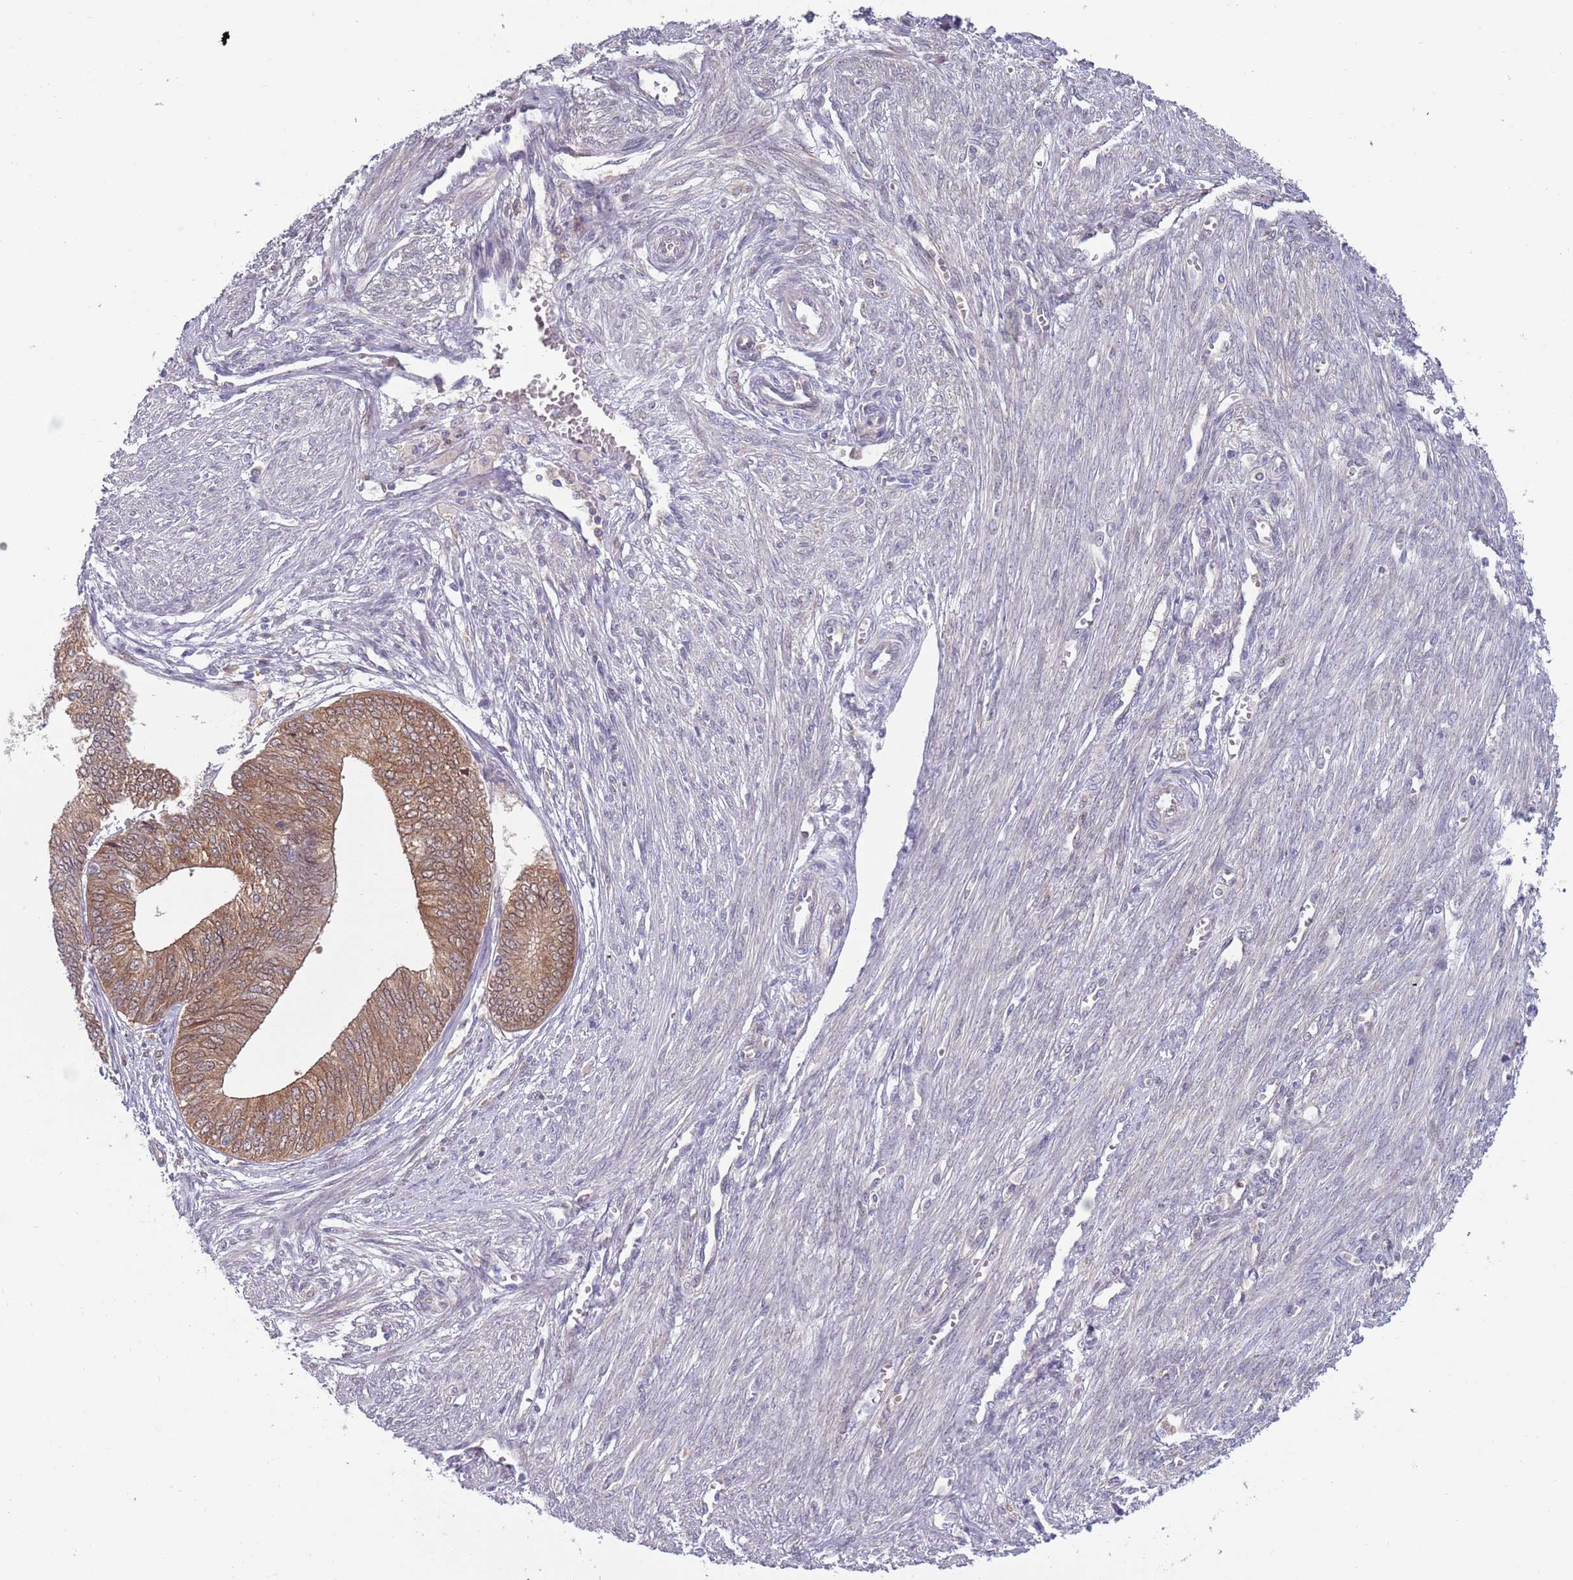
{"staining": {"intensity": "moderate", "quantity": ">75%", "location": "cytoplasmic/membranous,nuclear"}, "tissue": "endometrial cancer", "cell_type": "Tumor cells", "image_type": "cancer", "snomed": [{"axis": "morphology", "description": "Adenocarcinoma, NOS"}, {"axis": "topography", "description": "Endometrium"}], "caption": "Endometrial cancer (adenocarcinoma) stained with a protein marker reveals moderate staining in tumor cells.", "gene": "CLNS1A", "patient": {"sex": "female", "age": 68}}